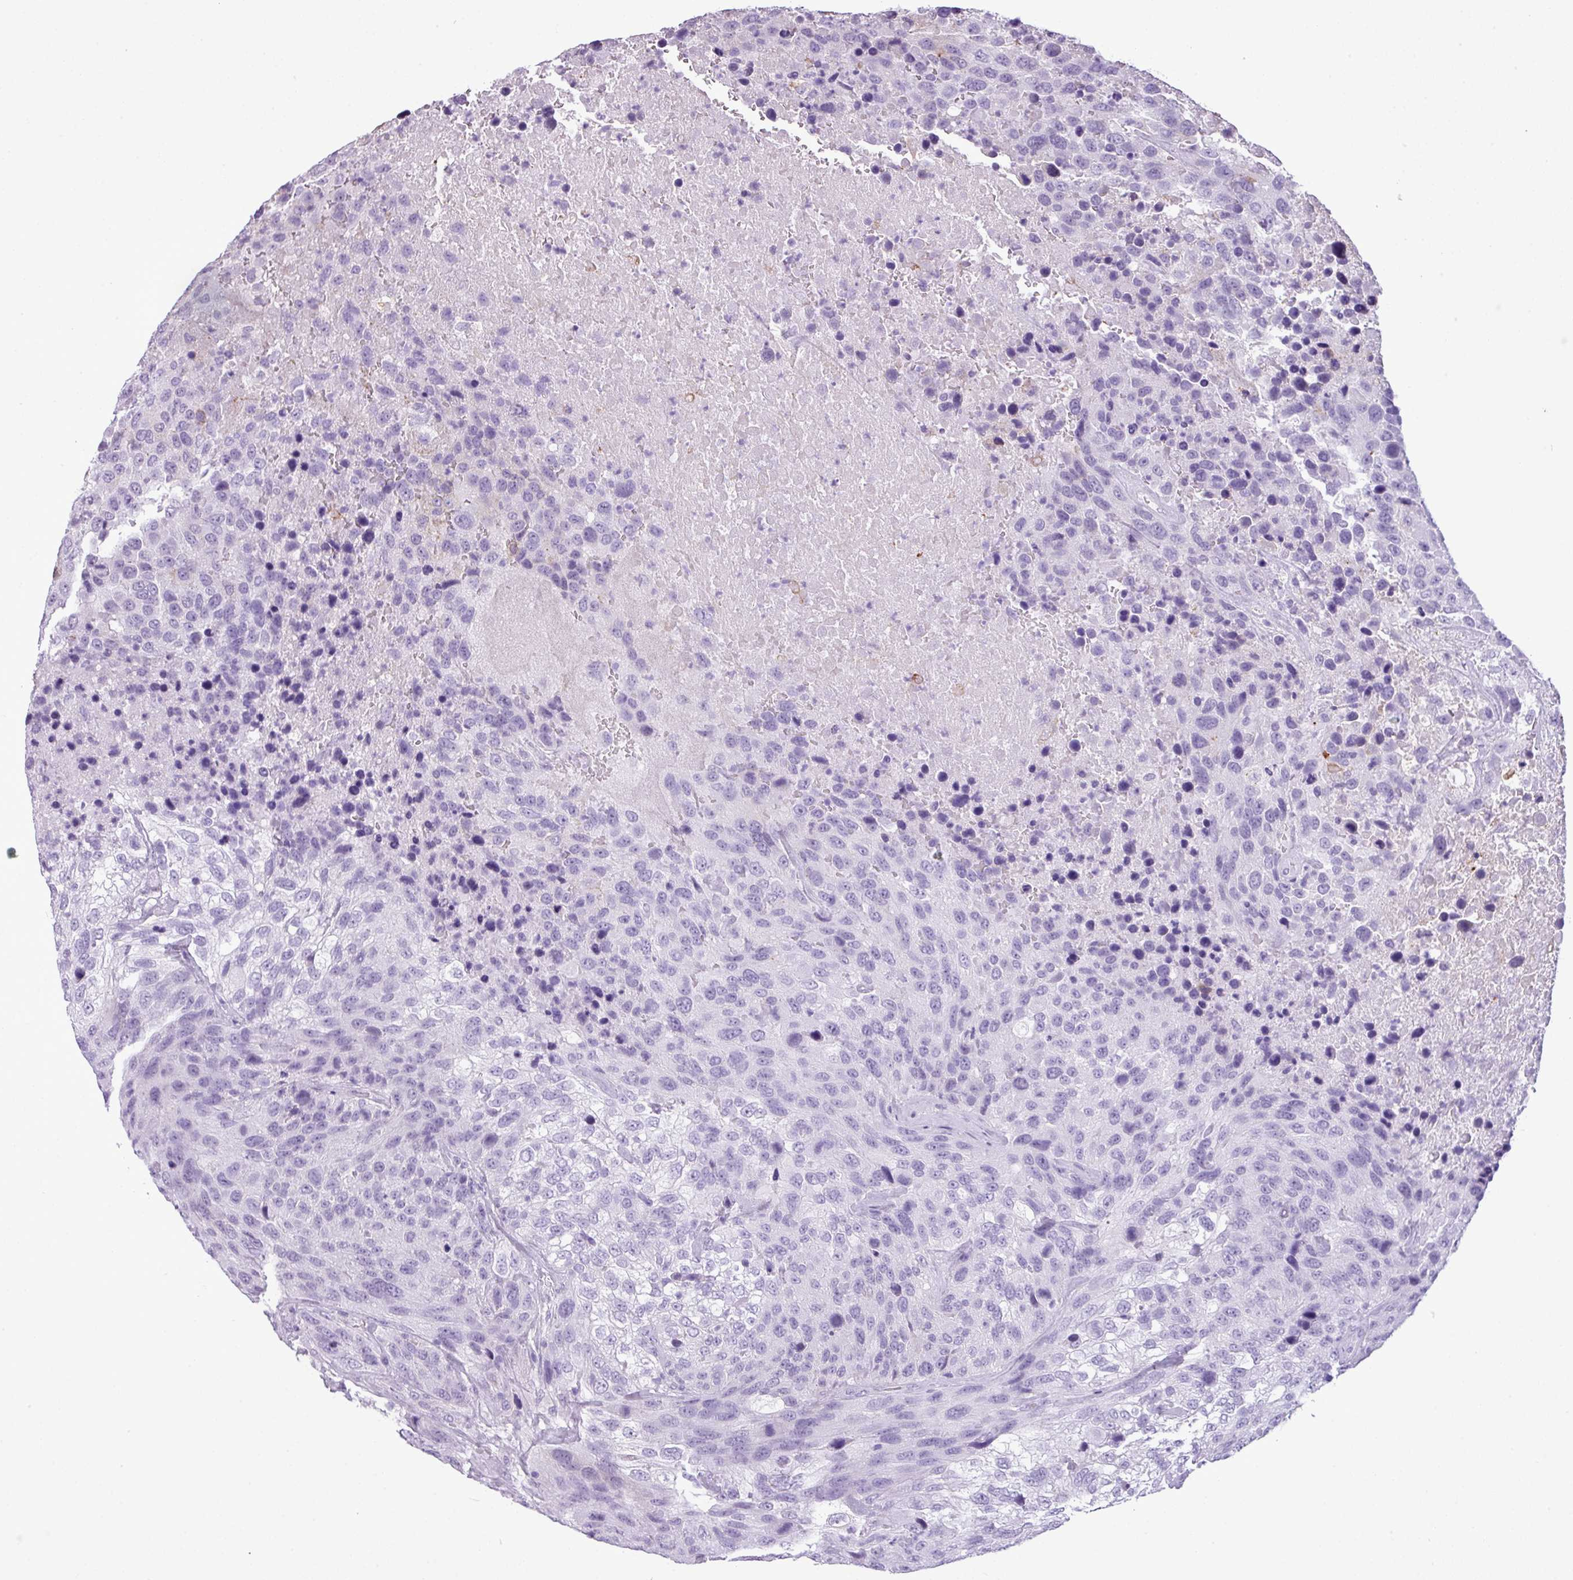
{"staining": {"intensity": "negative", "quantity": "none", "location": "none"}, "tissue": "urothelial cancer", "cell_type": "Tumor cells", "image_type": "cancer", "snomed": [{"axis": "morphology", "description": "Urothelial carcinoma, High grade"}, {"axis": "topography", "description": "Urinary bladder"}], "caption": "Tumor cells are negative for protein expression in human urothelial carcinoma (high-grade).", "gene": "RBMXL2", "patient": {"sex": "female", "age": 70}}